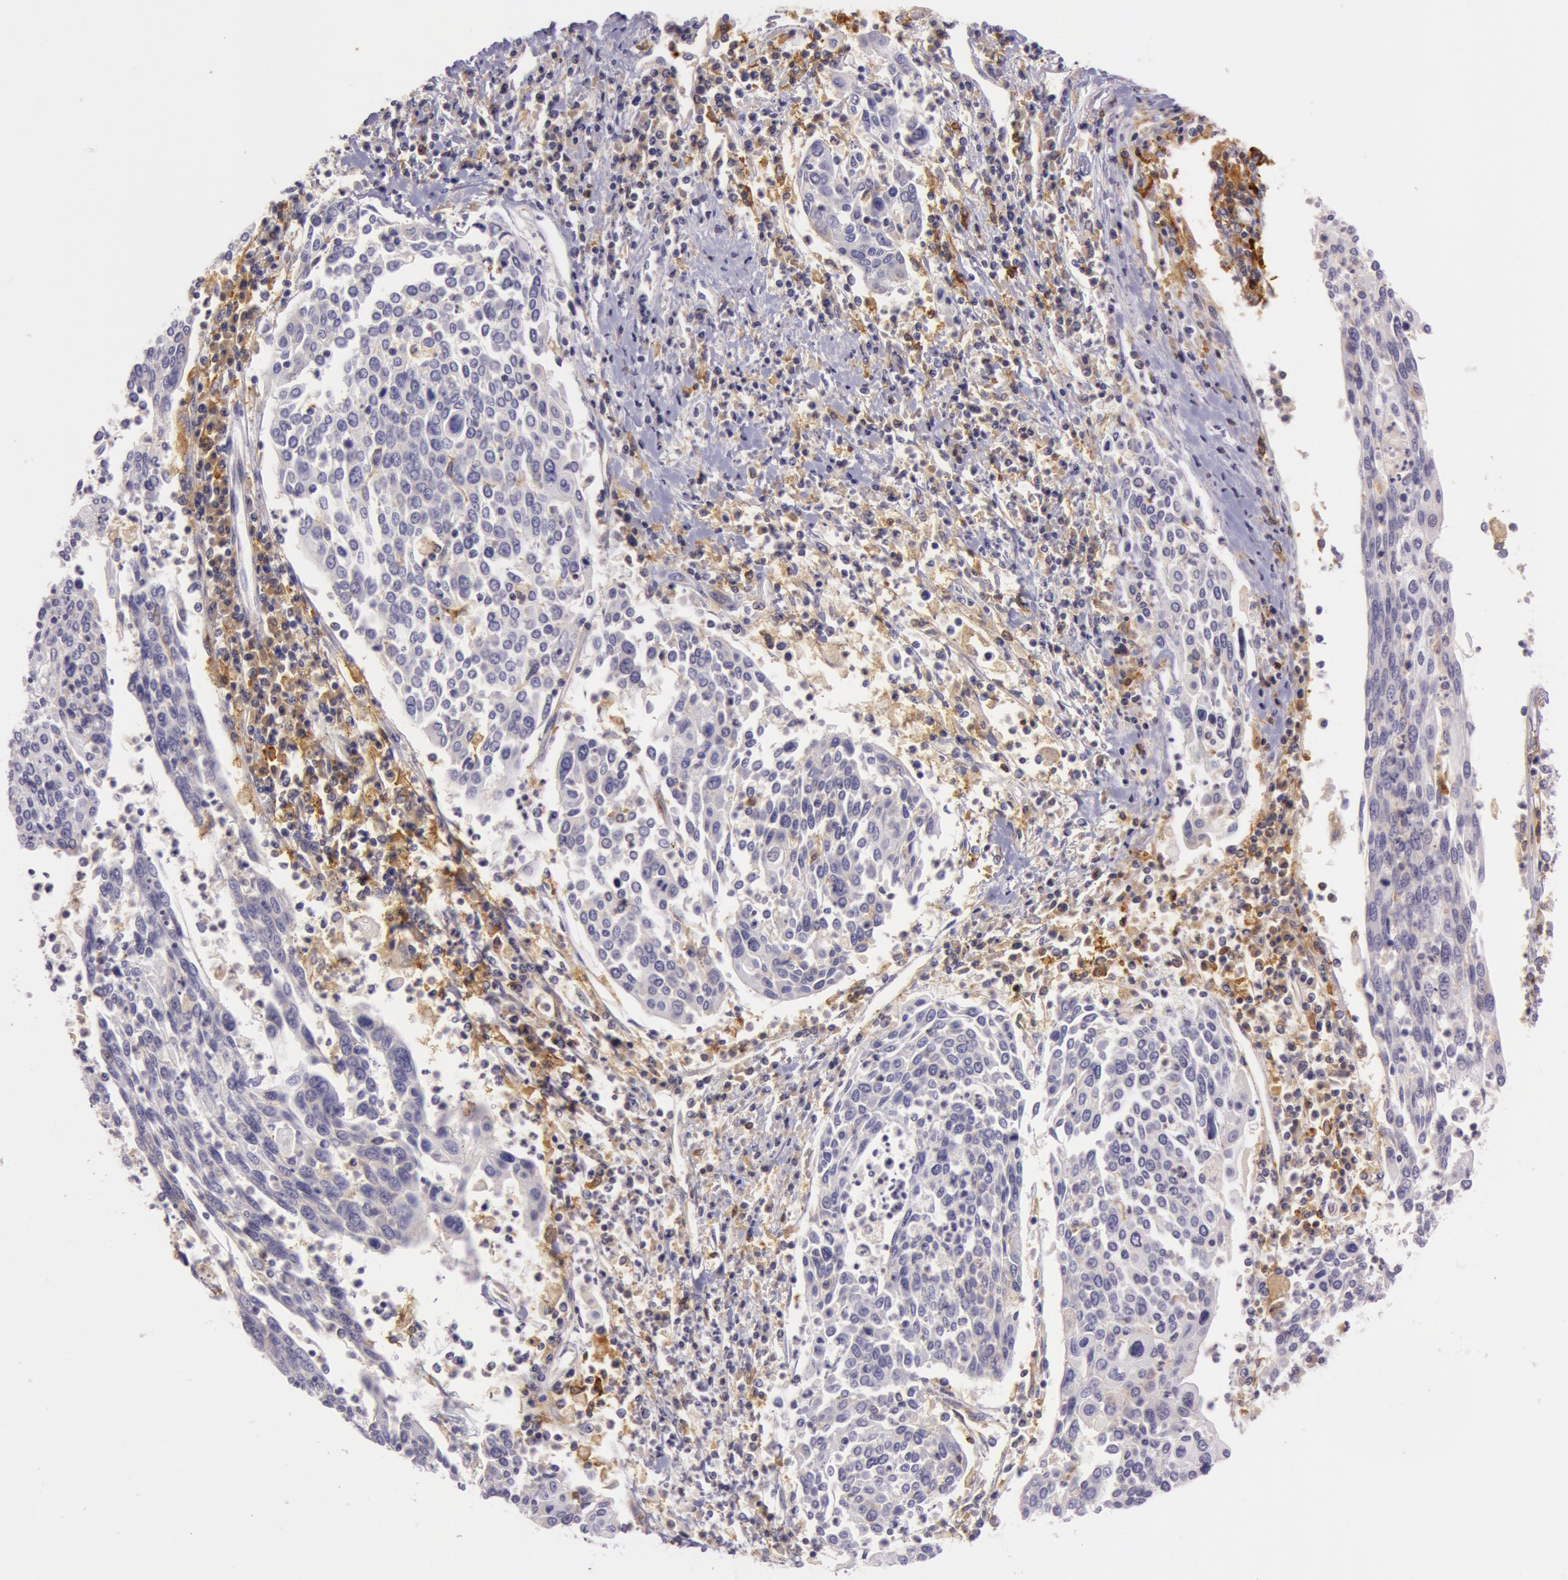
{"staining": {"intensity": "weak", "quantity": ">75%", "location": "cytoplasmic/membranous"}, "tissue": "cervical cancer", "cell_type": "Tumor cells", "image_type": "cancer", "snomed": [{"axis": "morphology", "description": "Squamous cell carcinoma, NOS"}, {"axis": "topography", "description": "Cervix"}], "caption": "A low amount of weak cytoplasmic/membranous staining is seen in approximately >75% of tumor cells in squamous cell carcinoma (cervical) tissue.", "gene": "LY75", "patient": {"sex": "female", "age": 40}}